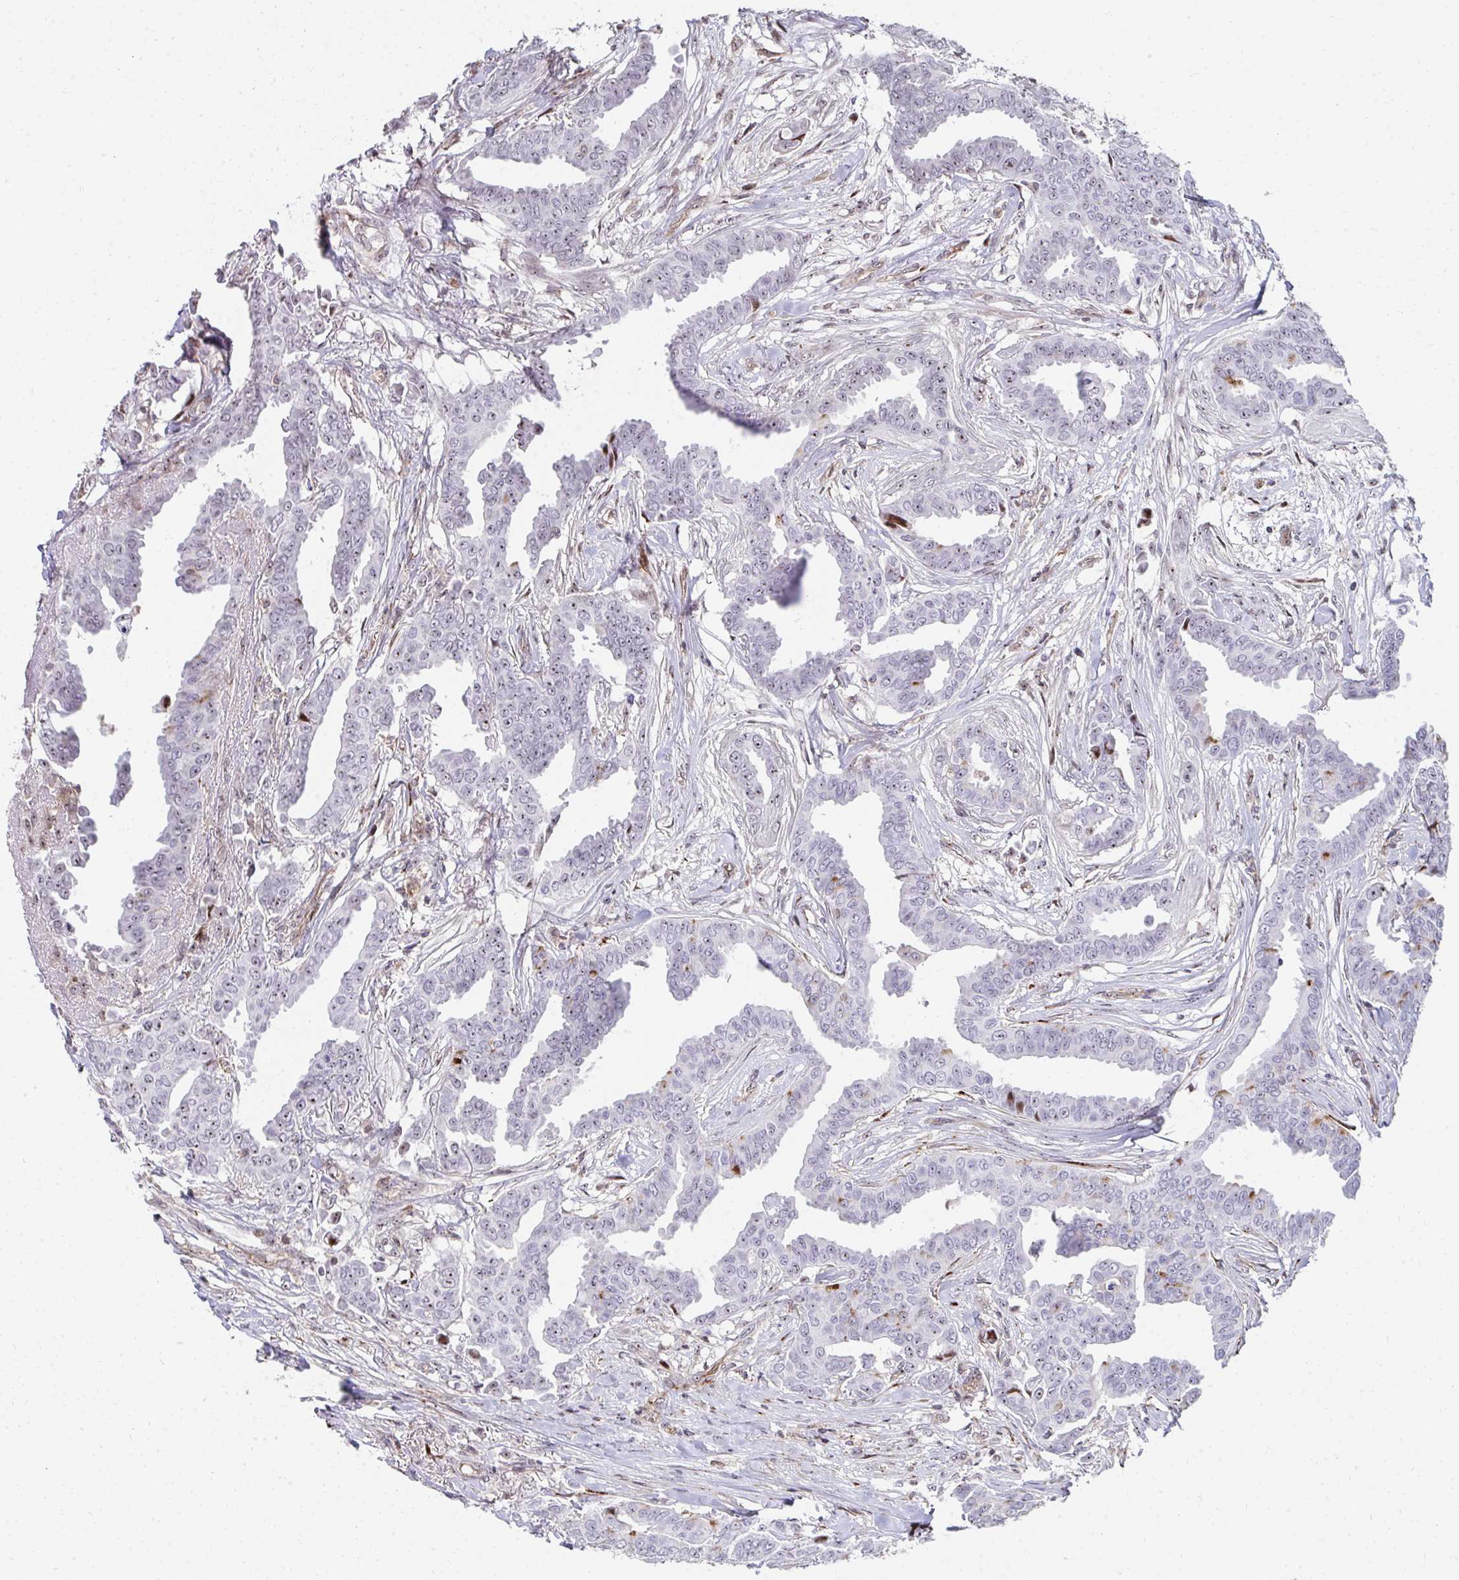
{"staining": {"intensity": "weak", "quantity": "25%-75%", "location": "nuclear"}, "tissue": "breast cancer", "cell_type": "Tumor cells", "image_type": "cancer", "snomed": [{"axis": "morphology", "description": "Duct carcinoma"}, {"axis": "topography", "description": "Breast"}], "caption": "This is a photomicrograph of immunohistochemistry (IHC) staining of breast cancer (invasive ductal carcinoma), which shows weak expression in the nuclear of tumor cells.", "gene": "FOXN3", "patient": {"sex": "female", "age": 45}}